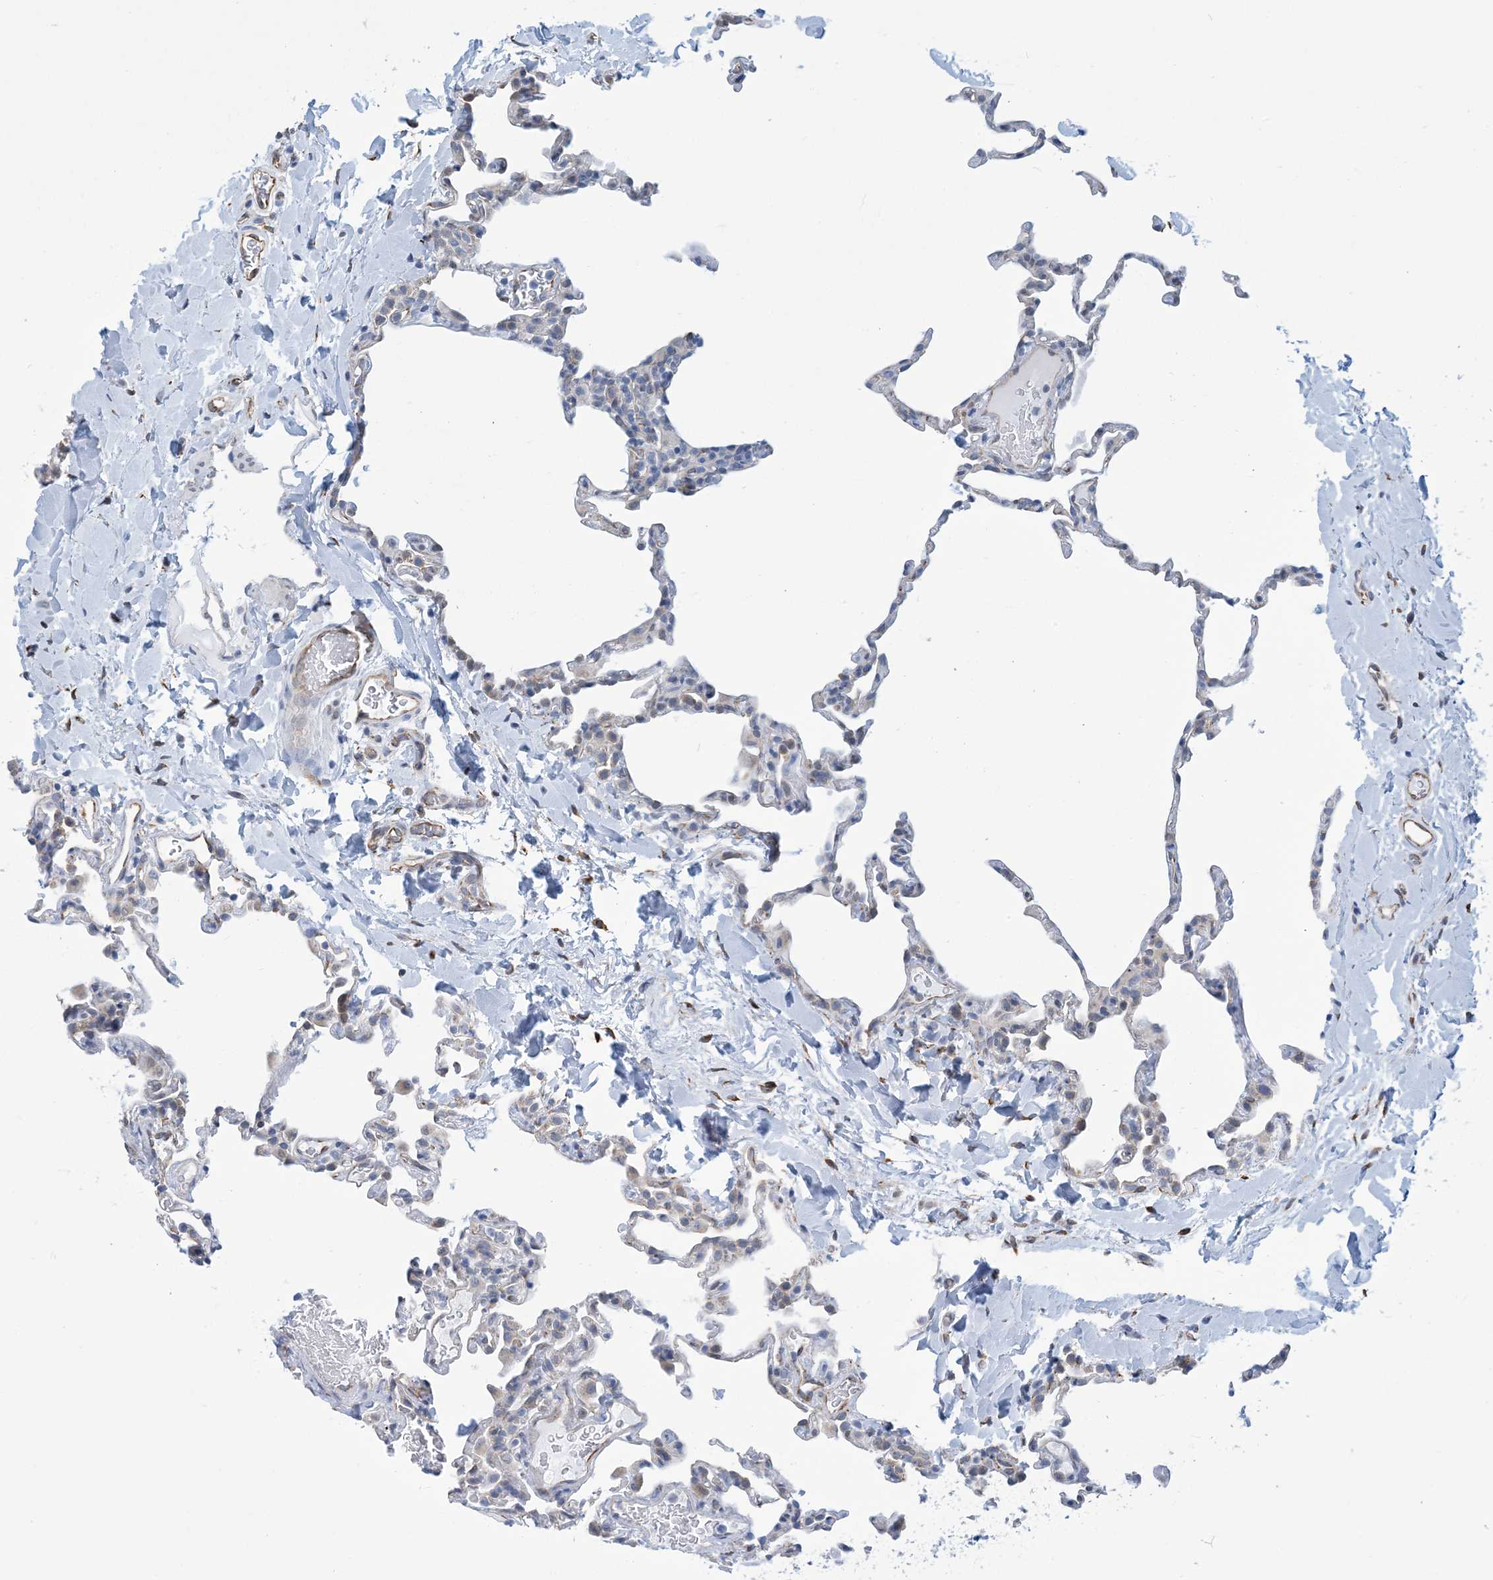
{"staining": {"intensity": "weak", "quantity": "25%-75%", "location": "cytoplasmic/membranous,nuclear"}, "tissue": "lung", "cell_type": "Alveolar cells", "image_type": "normal", "snomed": [{"axis": "morphology", "description": "Normal tissue, NOS"}, {"axis": "topography", "description": "Lung"}], "caption": "Immunohistochemistry of benign human lung exhibits low levels of weak cytoplasmic/membranous,nuclear staining in approximately 25%-75% of alveolar cells.", "gene": "CCDC14", "patient": {"sex": "male", "age": 20}}